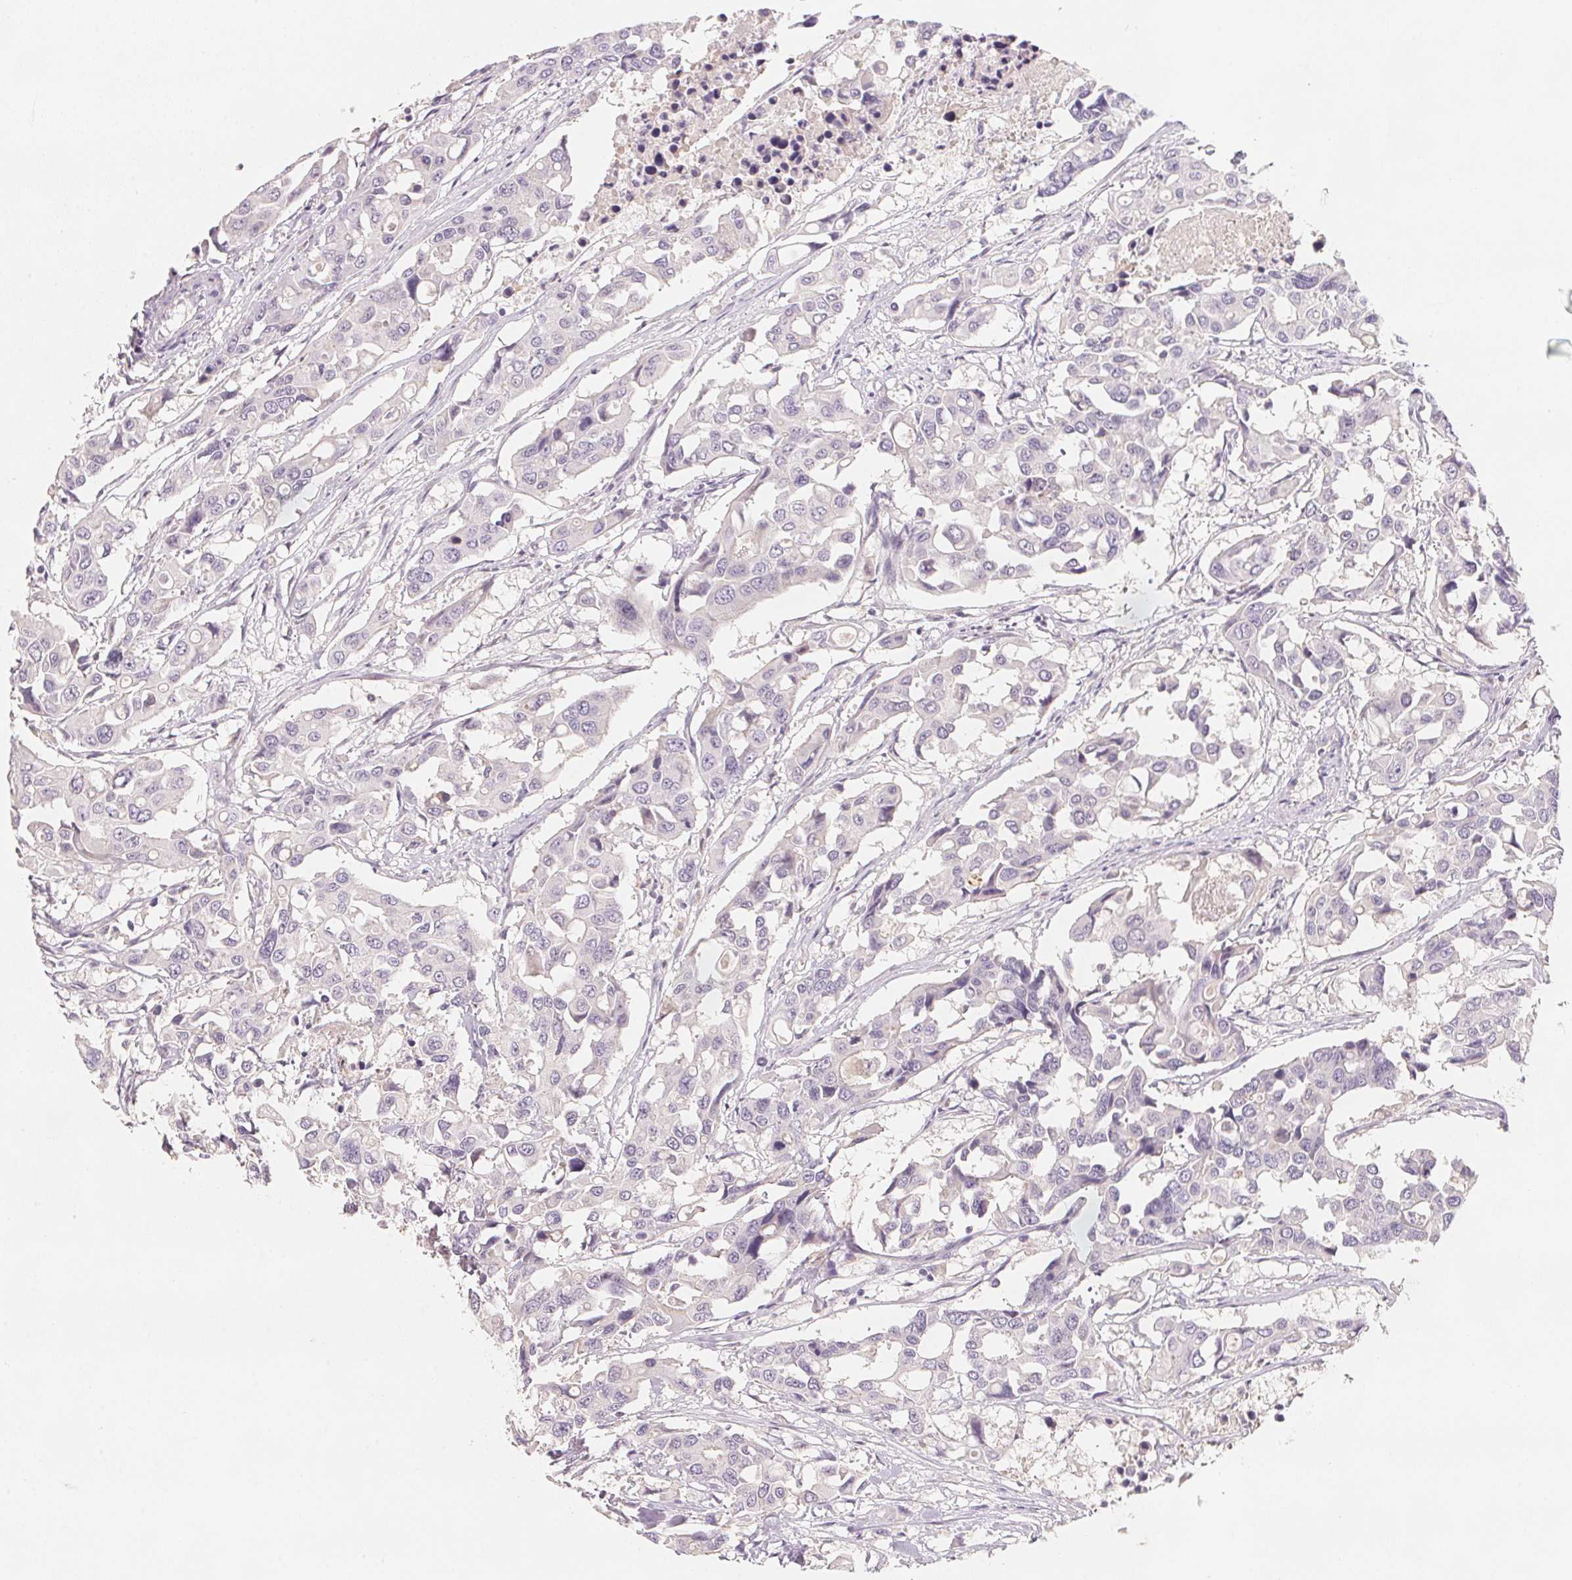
{"staining": {"intensity": "negative", "quantity": "none", "location": "none"}, "tissue": "colorectal cancer", "cell_type": "Tumor cells", "image_type": "cancer", "snomed": [{"axis": "morphology", "description": "Adenocarcinoma, NOS"}, {"axis": "topography", "description": "Colon"}], "caption": "Tumor cells show no significant protein positivity in colorectal cancer. (Stains: DAB IHC with hematoxylin counter stain, Microscopy: brightfield microscopy at high magnification).", "gene": "TREH", "patient": {"sex": "male", "age": 77}}